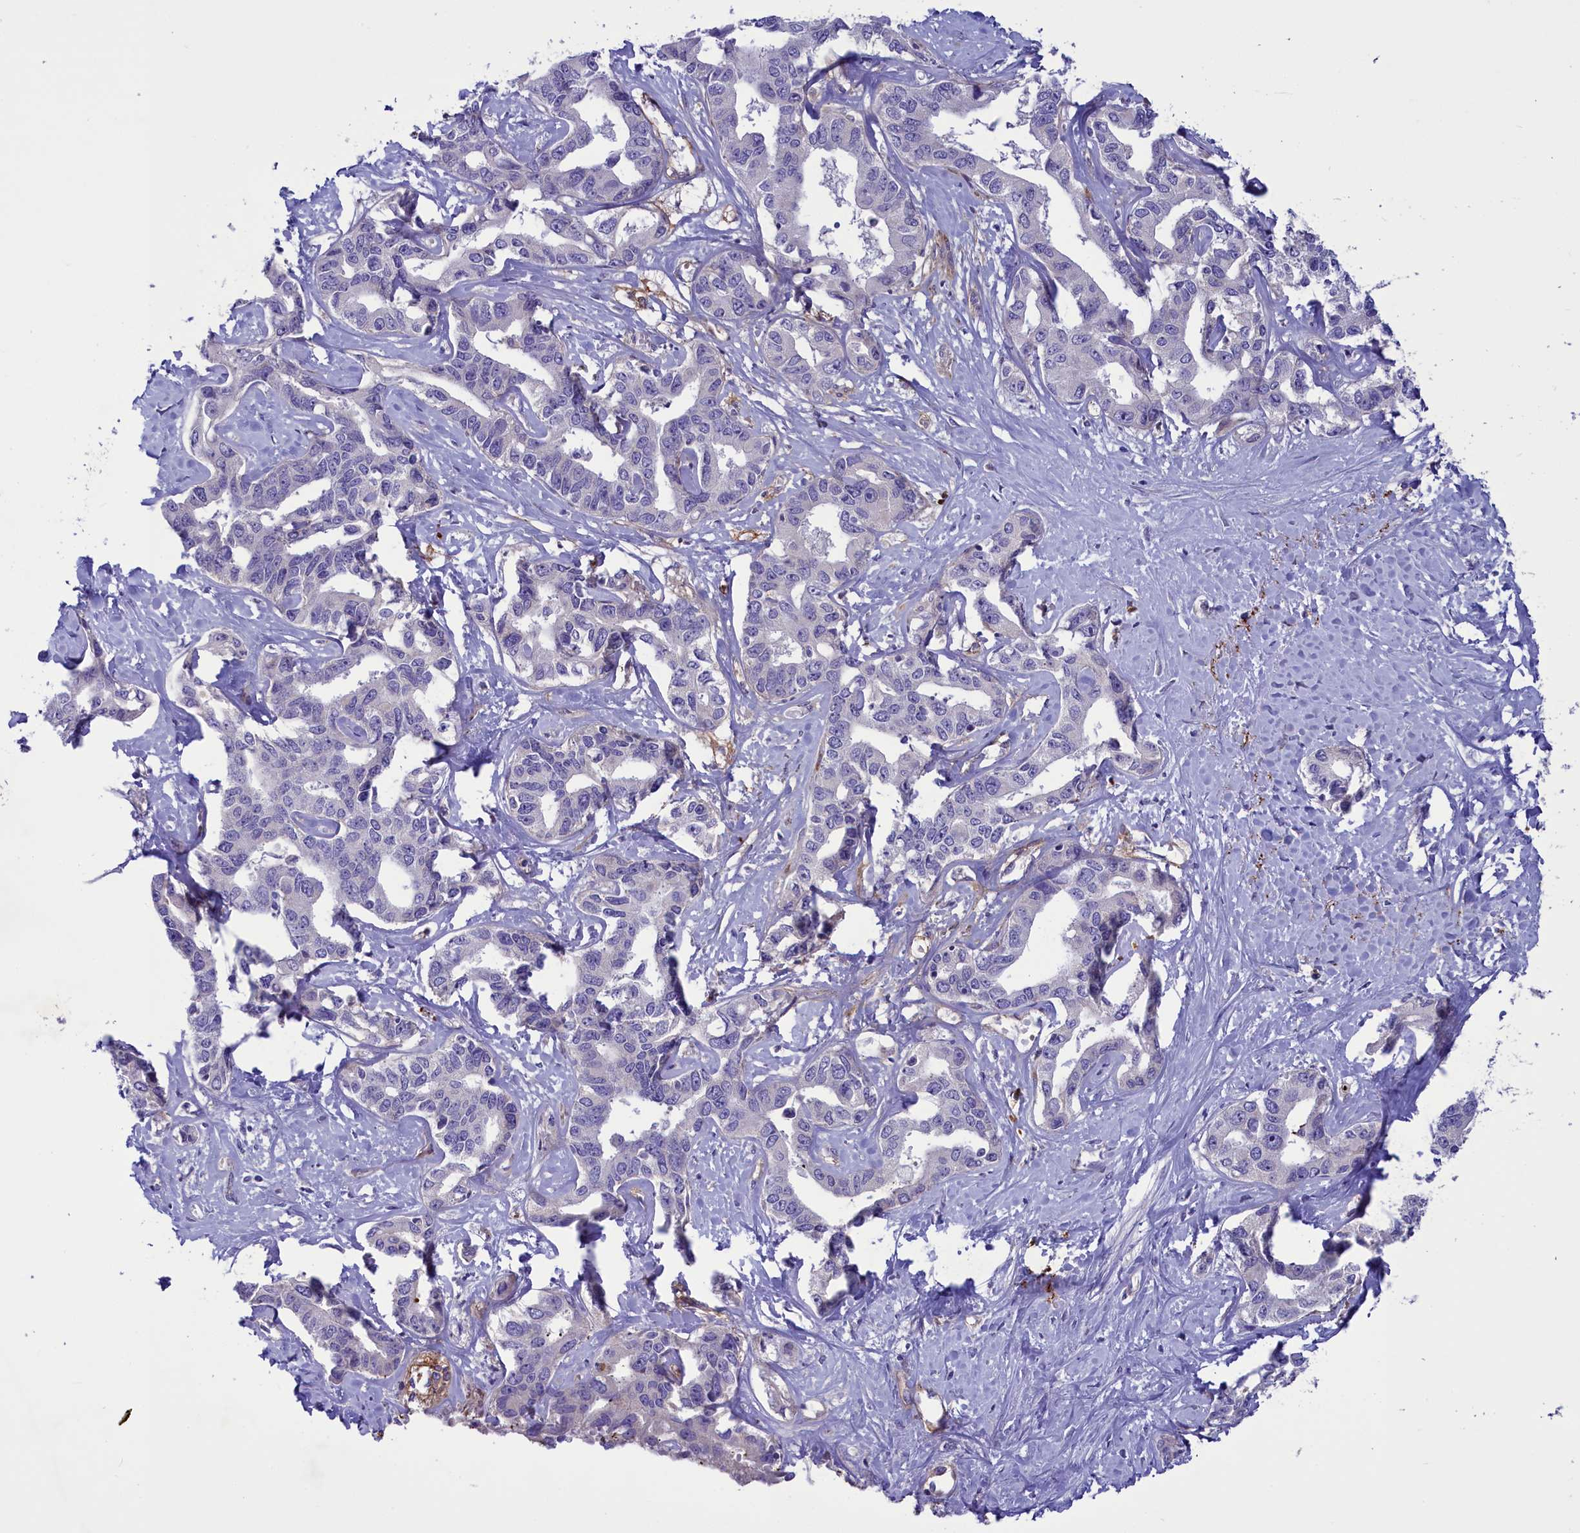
{"staining": {"intensity": "negative", "quantity": "none", "location": "none"}, "tissue": "liver cancer", "cell_type": "Tumor cells", "image_type": "cancer", "snomed": [{"axis": "morphology", "description": "Cholangiocarcinoma"}, {"axis": "topography", "description": "Liver"}], "caption": "Liver cancer (cholangiocarcinoma) was stained to show a protein in brown. There is no significant staining in tumor cells. (Stains: DAB immunohistochemistry (IHC) with hematoxylin counter stain, Microscopy: brightfield microscopy at high magnification).", "gene": "LOXL1", "patient": {"sex": "male", "age": 59}}